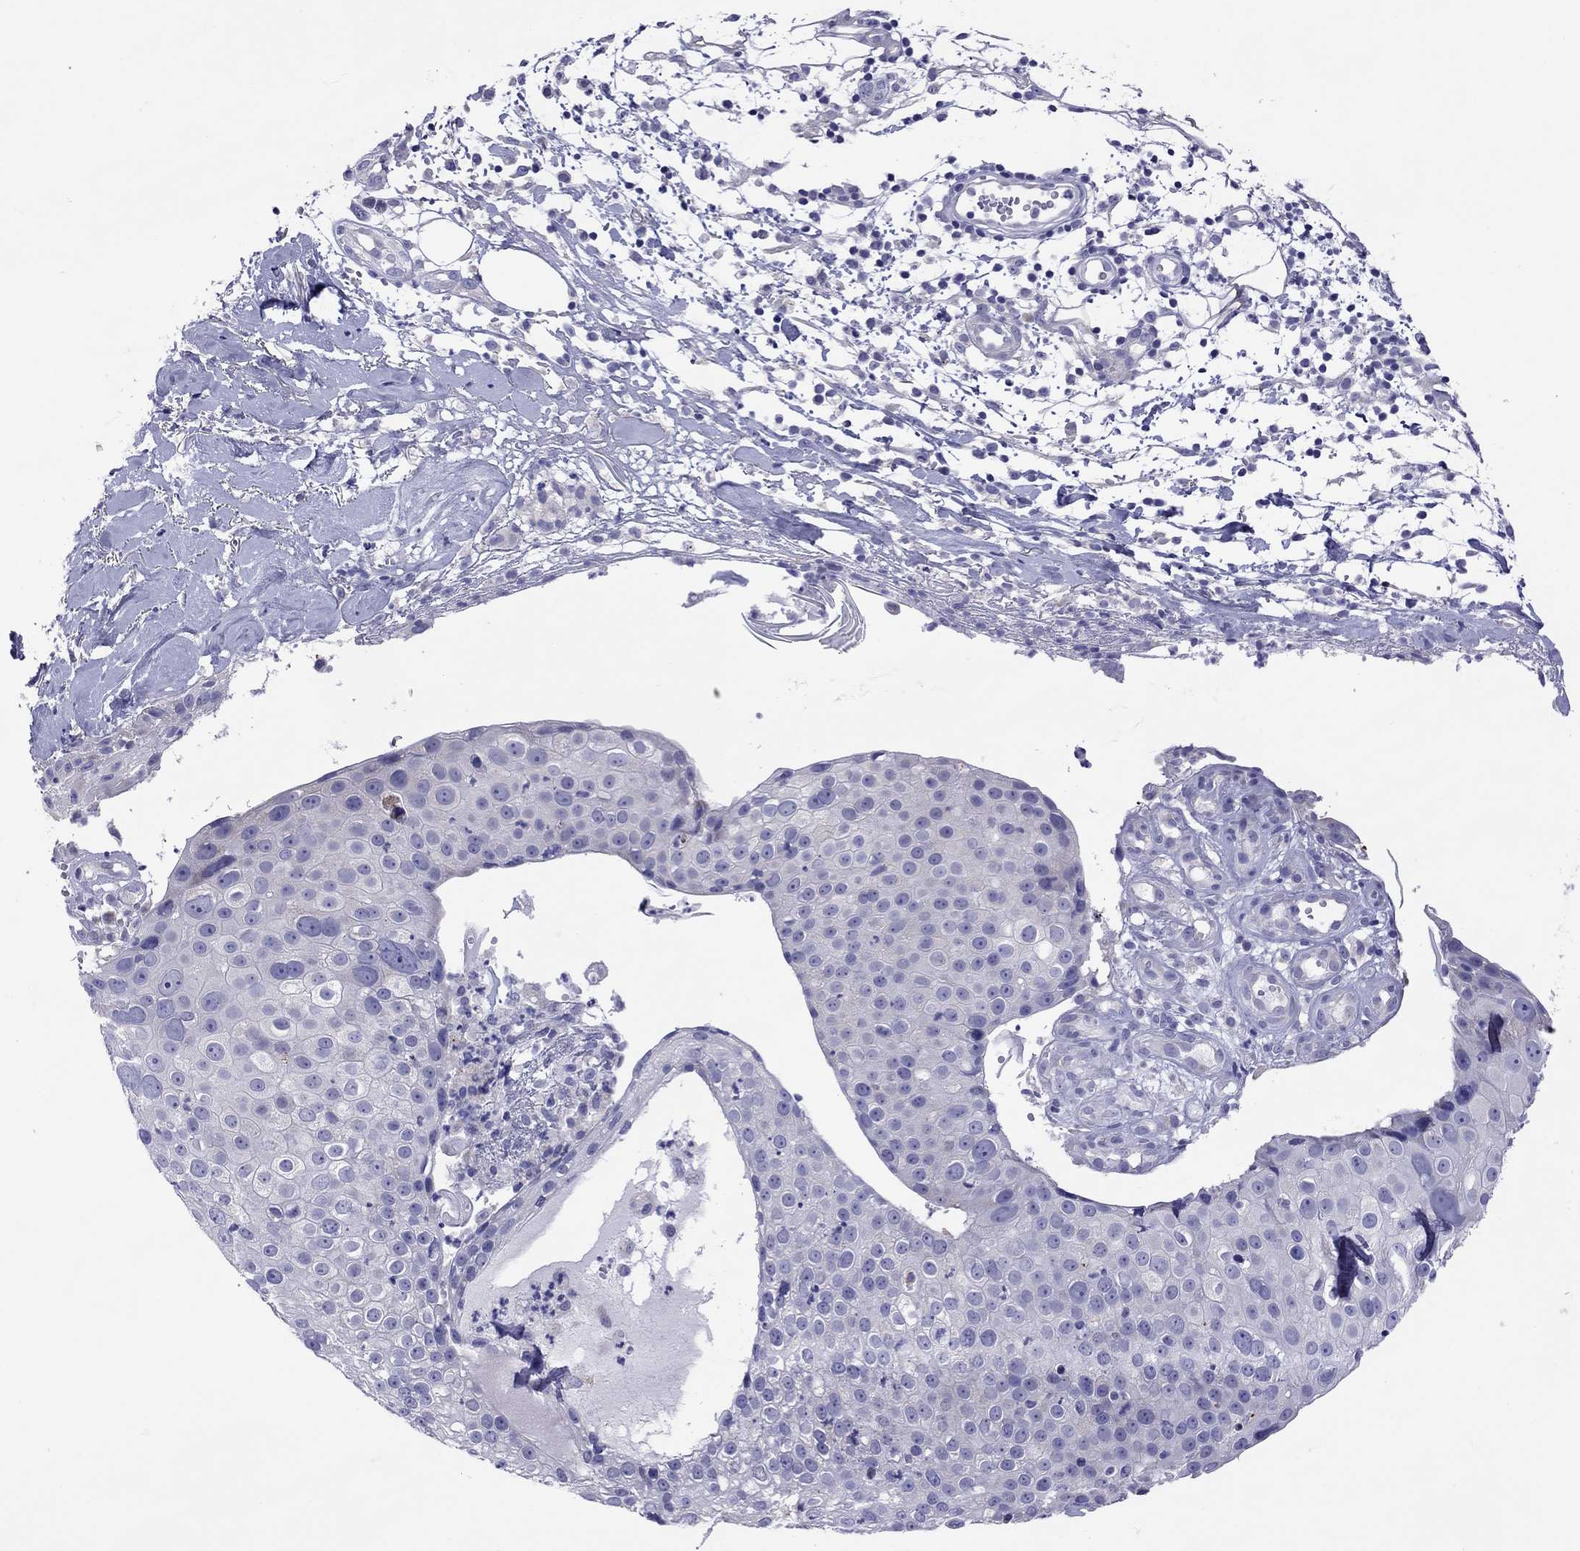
{"staining": {"intensity": "negative", "quantity": "none", "location": "none"}, "tissue": "skin cancer", "cell_type": "Tumor cells", "image_type": "cancer", "snomed": [{"axis": "morphology", "description": "Squamous cell carcinoma, NOS"}, {"axis": "topography", "description": "Skin"}], "caption": "Squamous cell carcinoma (skin) stained for a protein using IHC reveals no expression tumor cells.", "gene": "COL9A1", "patient": {"sex": "male", "age": 71}}